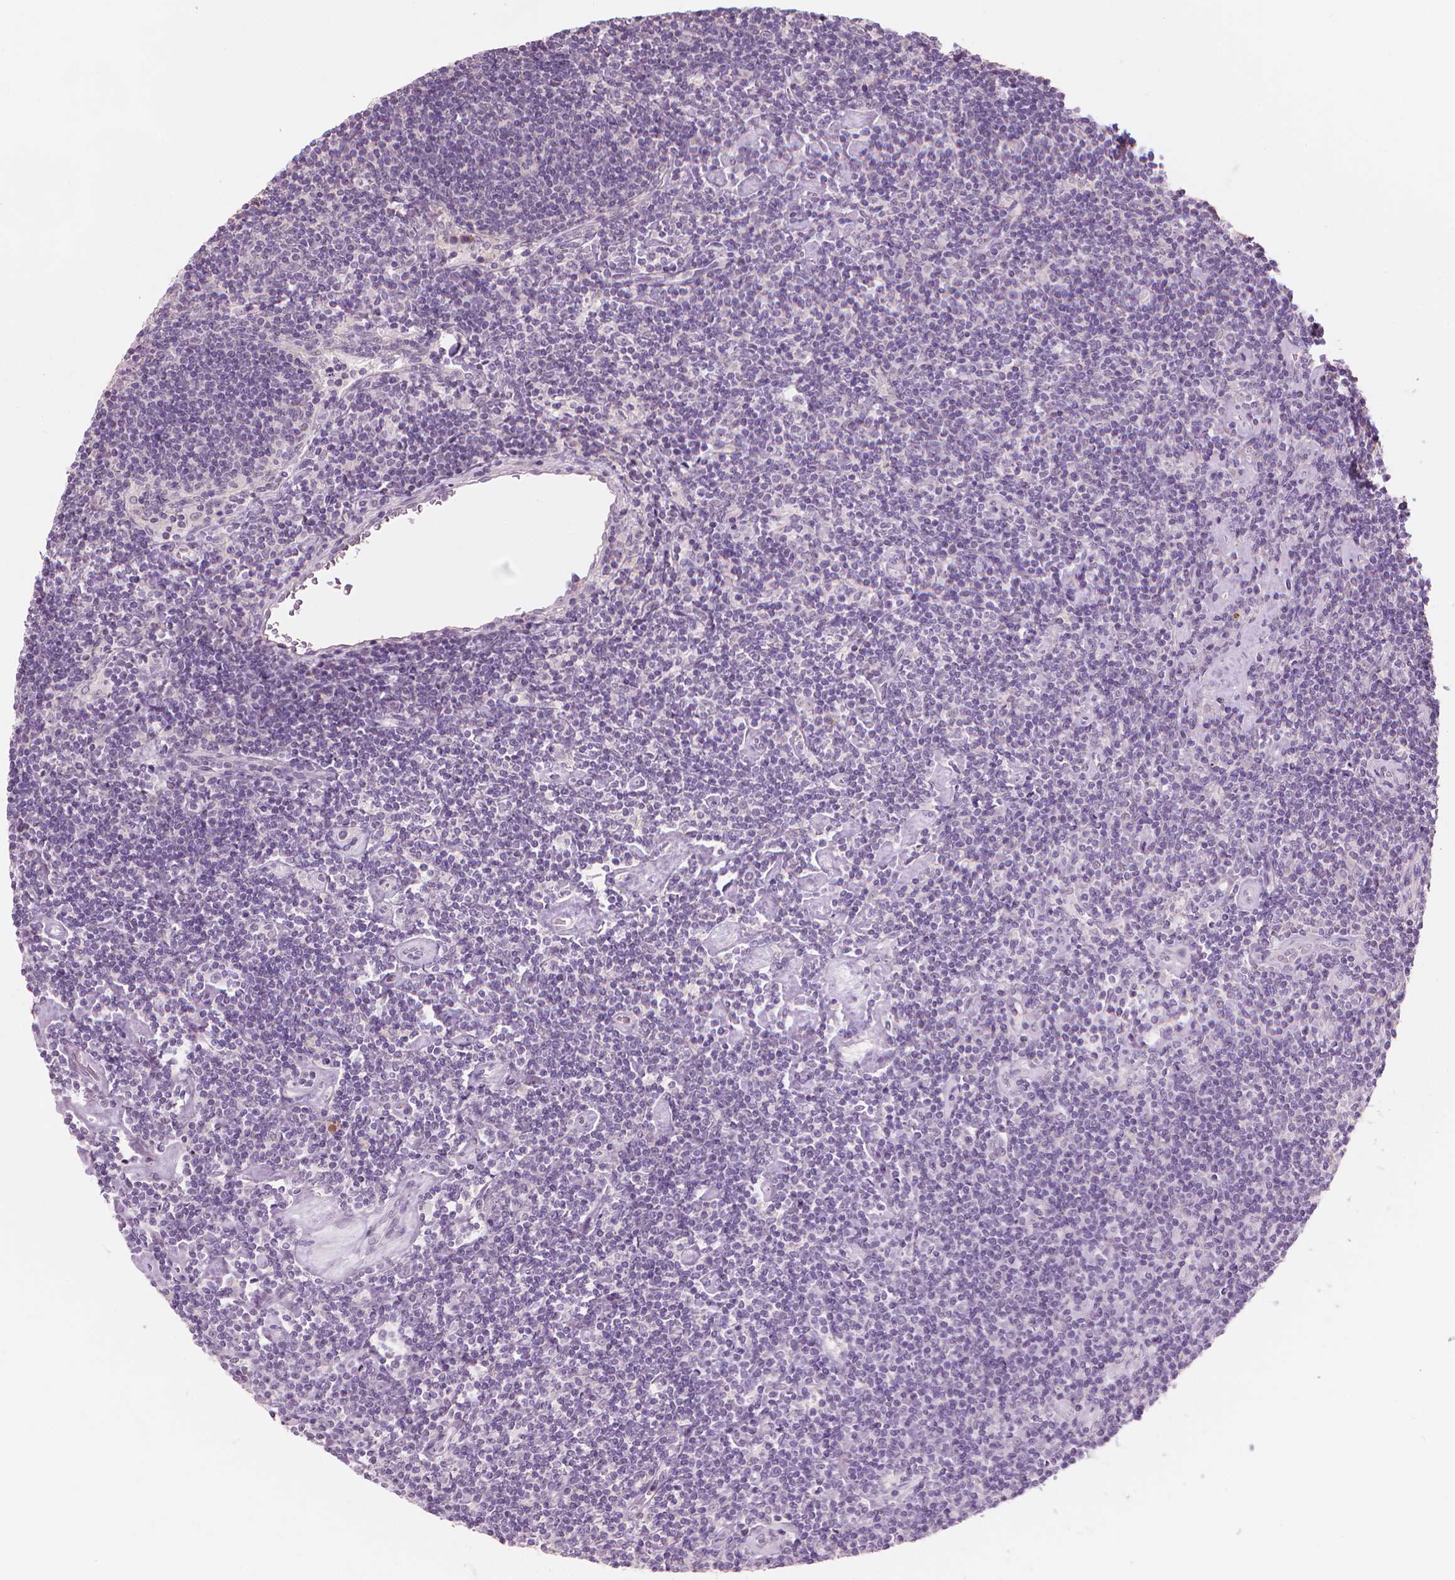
{"staining": {"intensity": "negative", "quantity": "none", "location": "none"}, "tissue": "lymphoma", "cell_type": "Tumor cells", "image_type": "cancer", "snomed": [{"axis": "morphology", "description": "Hodgkin's disease, NOS"}, {"axis": "topography", "description": "Lymph node"}], "caption": "This micrograph is of Hodgkin's disease stained with immunohistochemistry to label a protein in brown with the nuclei are counter-stained blue. There is no staining in tumor cells. Brightfield microscopy of IHC stained with DAB (brown) and hematoxylin (blue), captured at high magnification.", "gene": "SAXO2", "patient": {"sex": "male", "age": 40}}